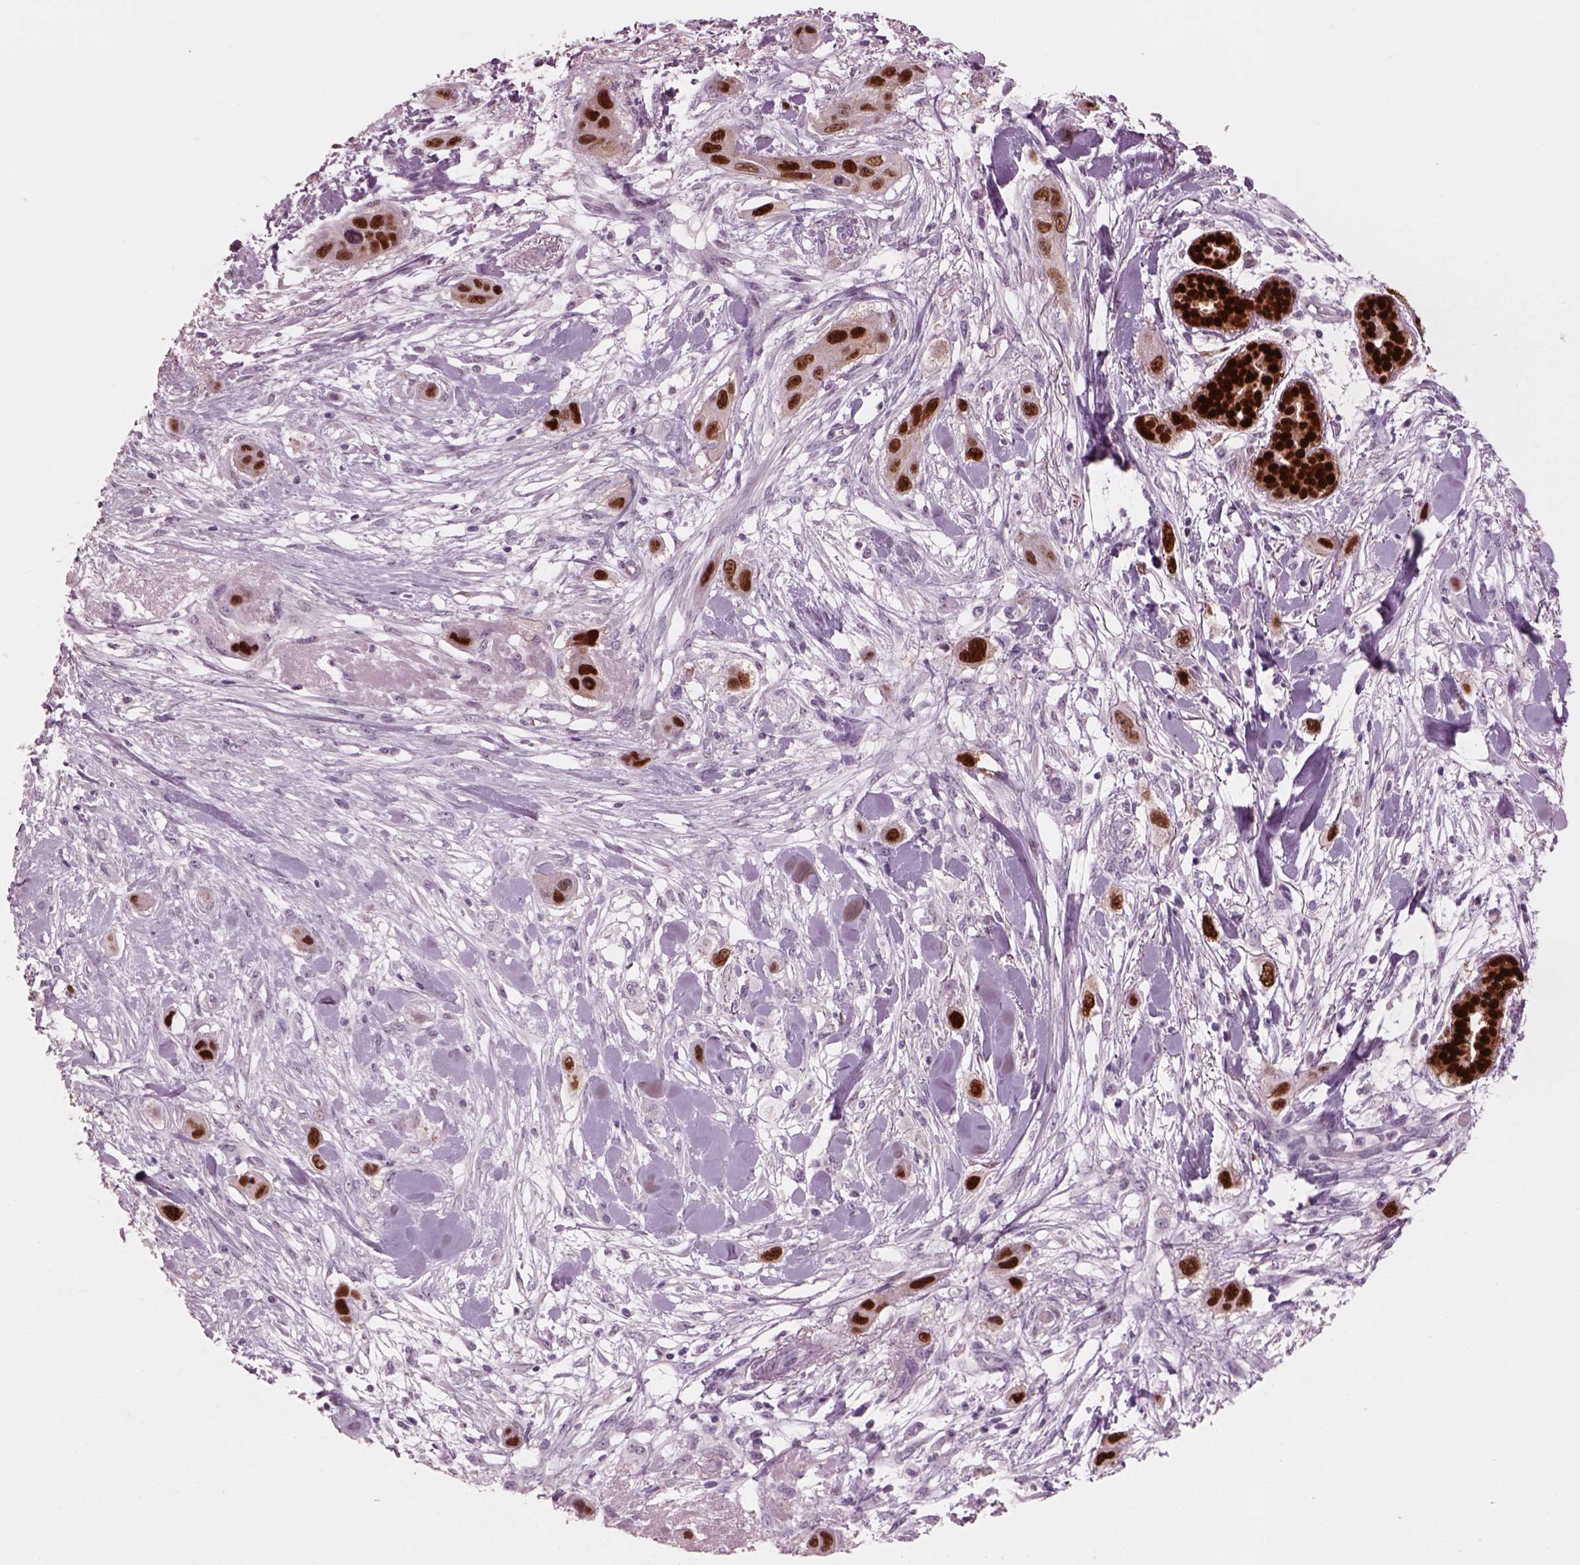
{"staining": {"intensity": "strong", "quantity": ">75%", "location": "nuclear"}, "tissue": "skin cancer", "cell_type": "Tumor cells", "image_type": "cancer", "snomed": [{"axis": "morphology", "description": "Squamous cell carcinoma, NOS"}, {"axis": "topography", "description": "Skin"}], "caption": "Protein staining shows strong nuclear expression in approximately >75% of tumor cells in skin cancer. (Stains: DAB in brown, nuclei in blue, Microscopy: brightfield microscopy at high magnification).", "gene": "SOX9", "patient": {"sex": "male", "age": 79}}